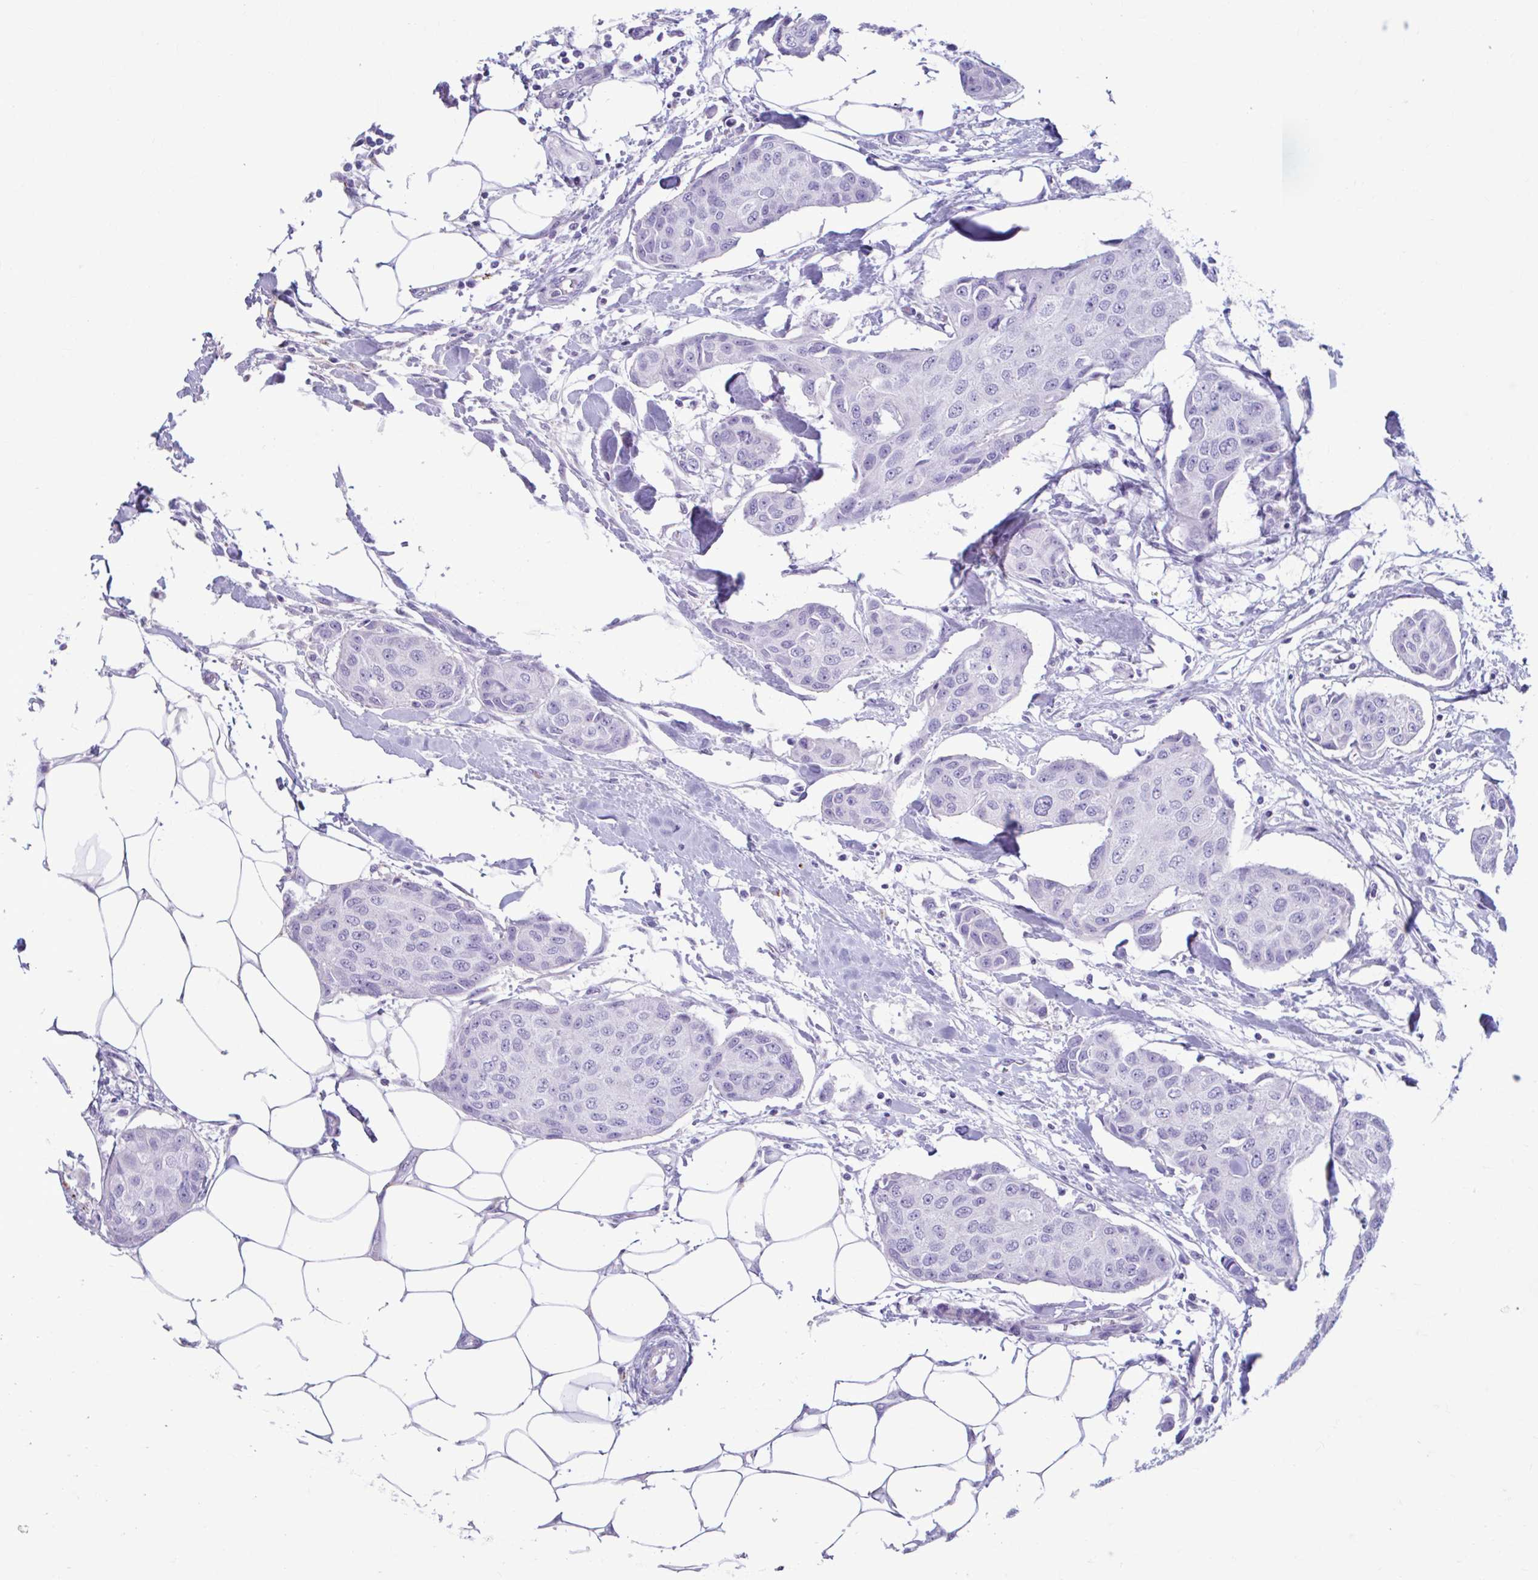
{"staining": {"intensity": "negative", "quantity": "none", "location": "none"}, "tissue": "breast cancer", "cell_type": "Tumor cells", "image_type": "cancer", "snomed": [{"axis": "morphology", "description": "Duct carcinoma"}, {"axis": "topography", "description": "Breast"}, {"axis": "topography", "description": "Lymph node"}], "caption": "Immunohistochemistry (IHC) of human intraductal carcinoma (breast) exhibits no staining in tumor cells.", "gene": "C12orf71", "patient": {"sex": "female", "age": 80}}